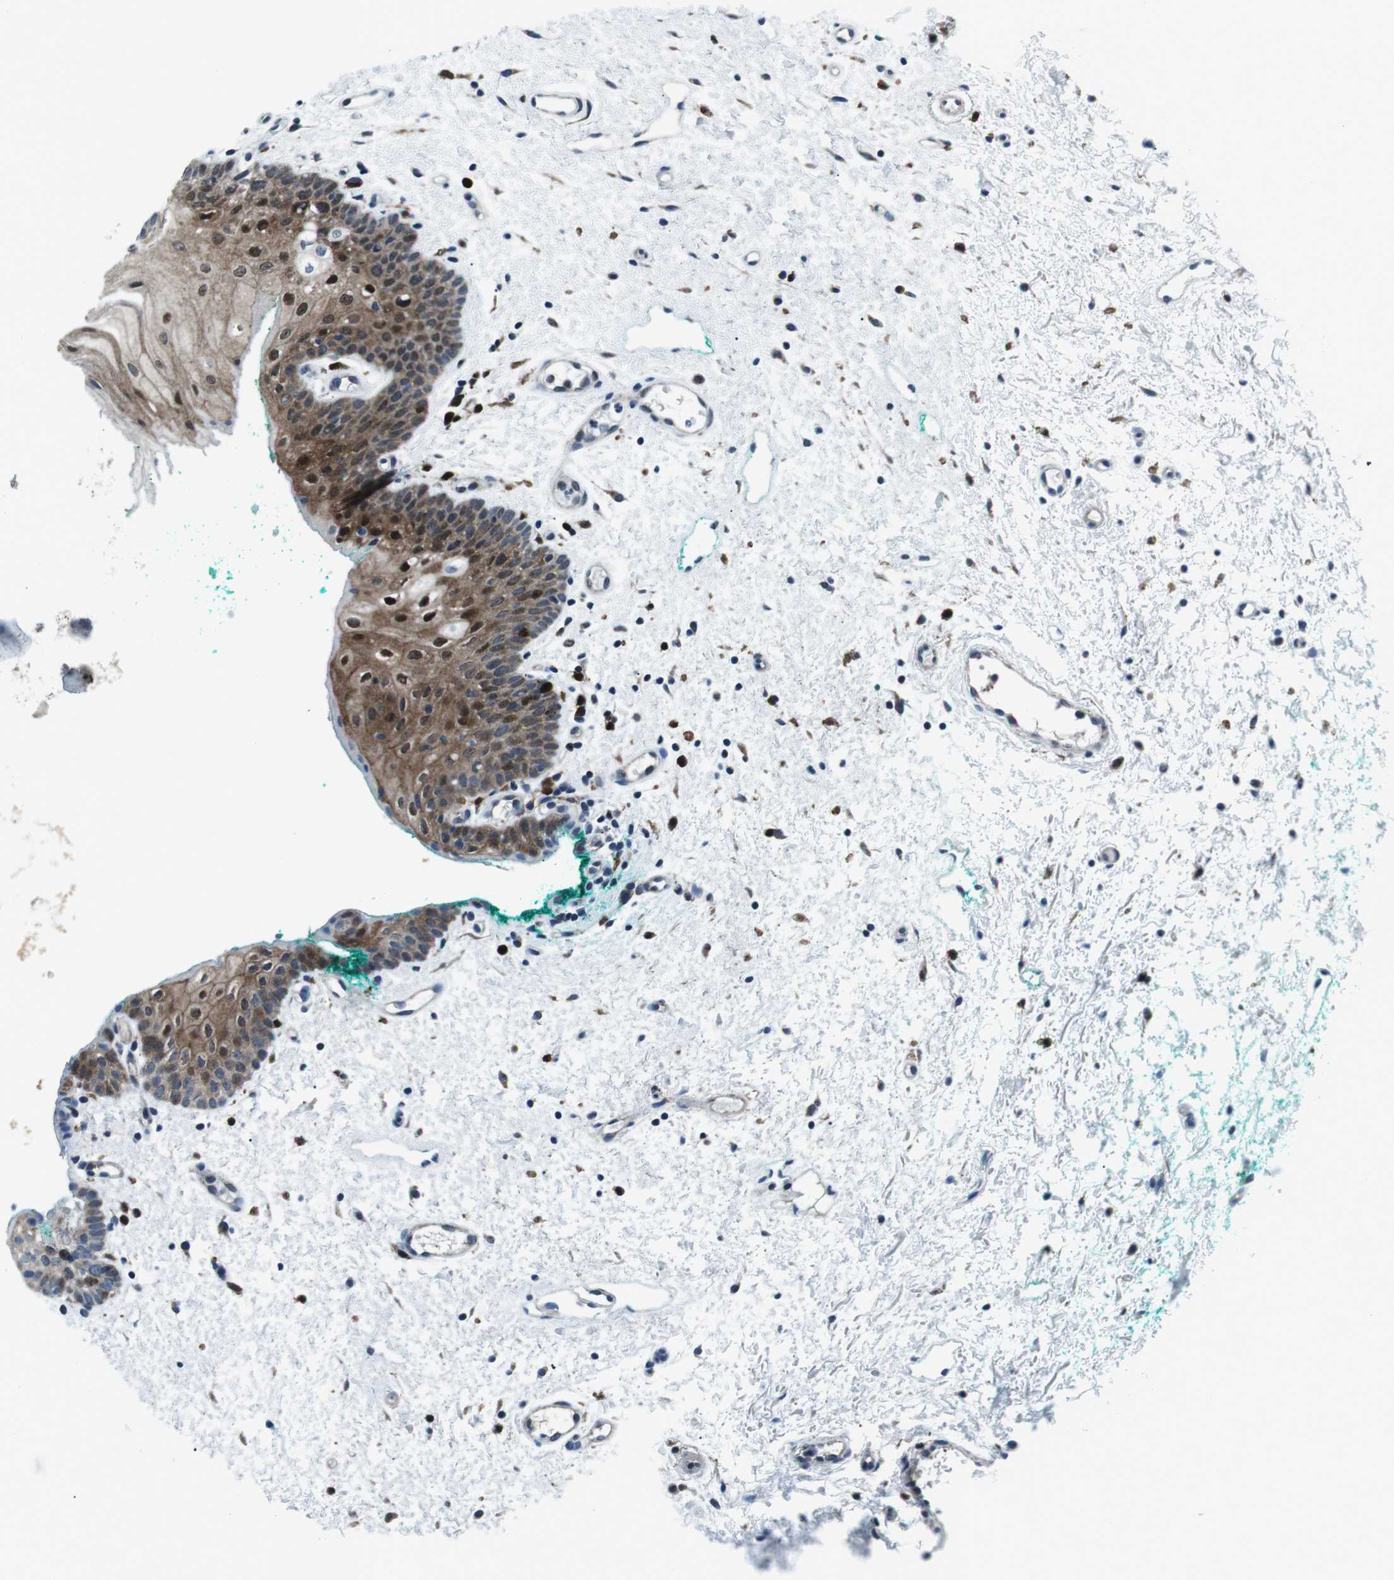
{"staining": {"intensity": "strong", "quantity": ">75%", "location": "cytoplasmic/membranous,nuclear"}, "tissue": "oral mucosa", "cell_type": "Squamous epithelial cells", "image_type": "normal", "snomed": [{"axis": "morphology", "description": "Normal tissue, NOS"}, {"axis": "morphology", "description": "Squamous cell carcinoma, NOS"}, {"axis": "topography", "description": "Oral tissue"}, {"axis": "topography", "description": "Salivary gland"}, {"axis": "topography", "description": "Head-Neck"}], "caption": "A micrograph of oral mucosa stained for a protein shows strong cytoplasmic/membranous,nuclear brown staining in squamous epithelial cells. (Brightfield microscopy of DAB IHC at high magnification).", "gene": "BLNK", "patient": {"sex": "female", "age": 62}}